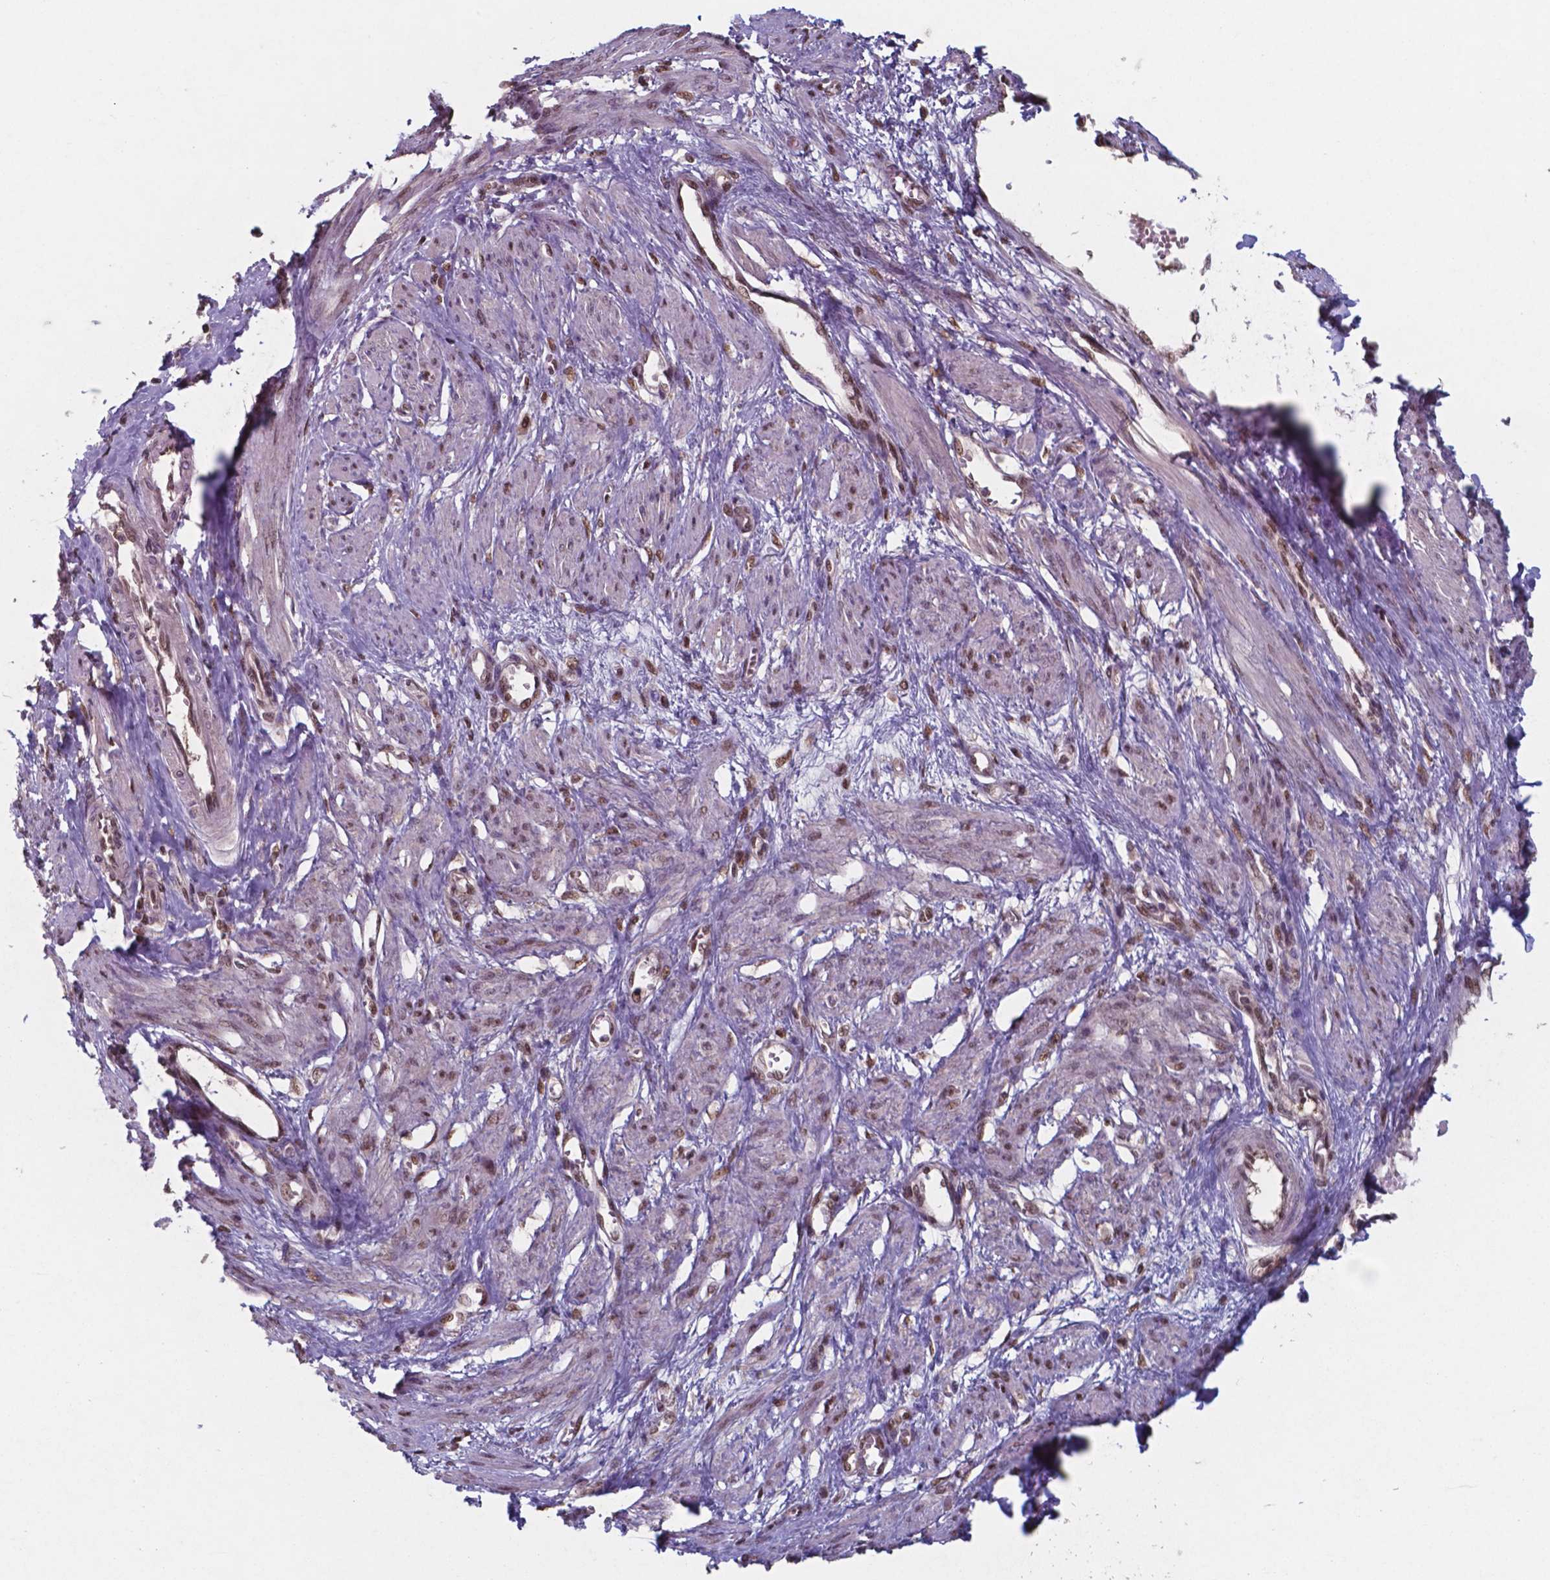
{"staining": {"intensity": "moderate", "quantity": "25%-75%", "location": "nuclear"}, "tissue": "smooth muscle", "cell_type": "Smooth muscle cells", "image_type": "normal", "snomed": [{"axis": "morphology", "description": "Normal tissue, NOS"}, {"axis": "topography", "description": "Smooth muscle"}, {"axis": "topography", "description": "Uterus"}], "caption": "A brown stain highlights moderate nuclear staining of a protein in smooth muscle cells of unremarkable human smooth muscle. The staining was performed using DAB to visualize the protein expression in brown, while the nuclei were stained in blue with hematoxylin (Magnification: 20x).", "gene": "UBA1", "patient": {"sex": "female", "age": 39}}